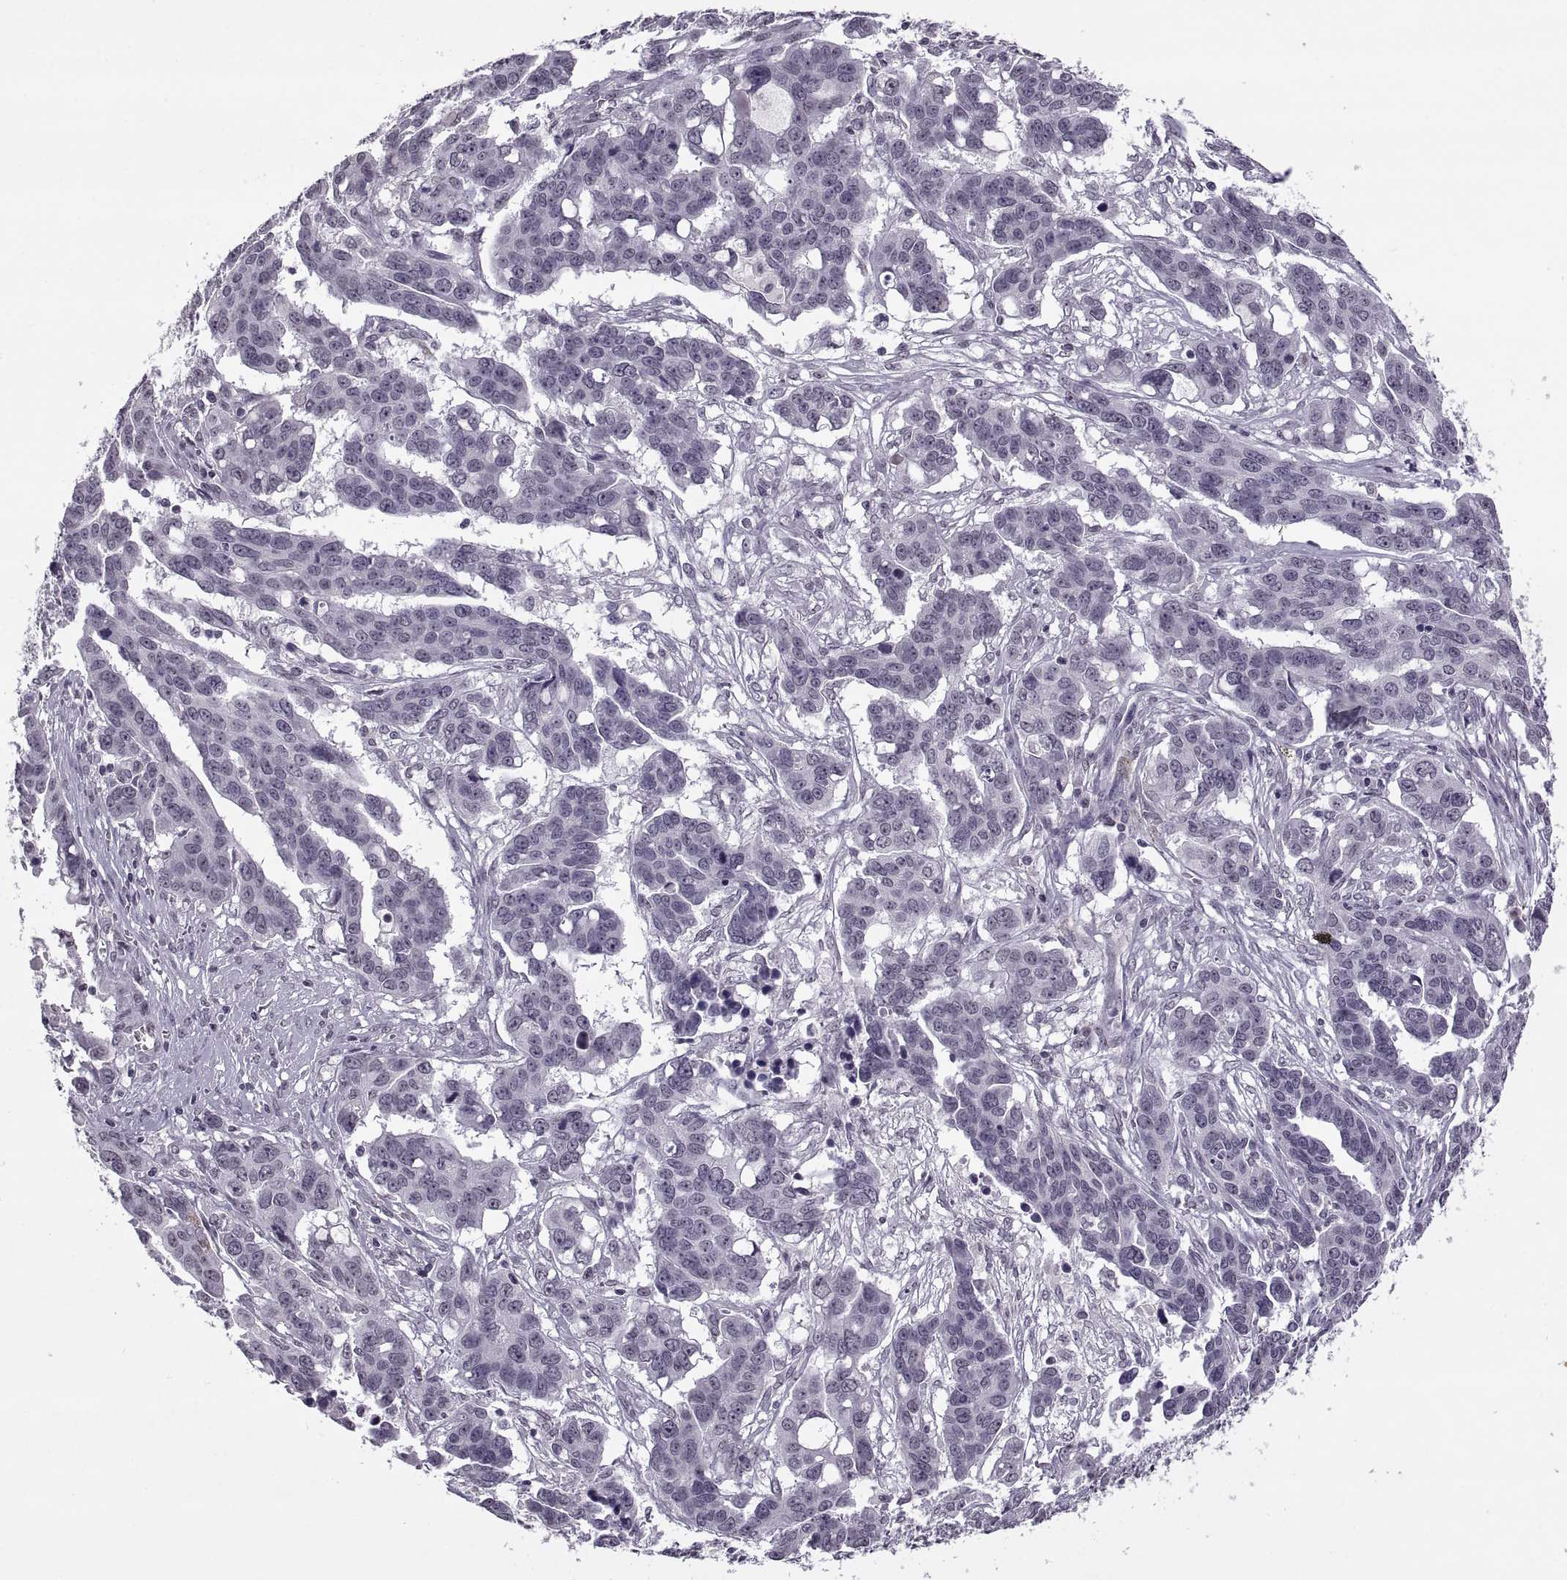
{"staining": {"intensity": "negative", "quantity": "none", "location": "none"}, "tissue": "ovarian cancer", "cell_type": "Tumor cells", "image_type": "cancer", "snomed": [{"axis": "morphology", "description": "Carcinoma, endometroid"}, {"axis": "topography", "description": "Ovary"}], "caption": "An immunohistochemistry (IHC) micrograph of ovarian cancer (endometroid carcinoma) is shown. There is no staining in tumor cells of ovarian cancer (endometroid carcinoma).", "gene": "OTP", "patient": {"sex": "female", "age": 78}}